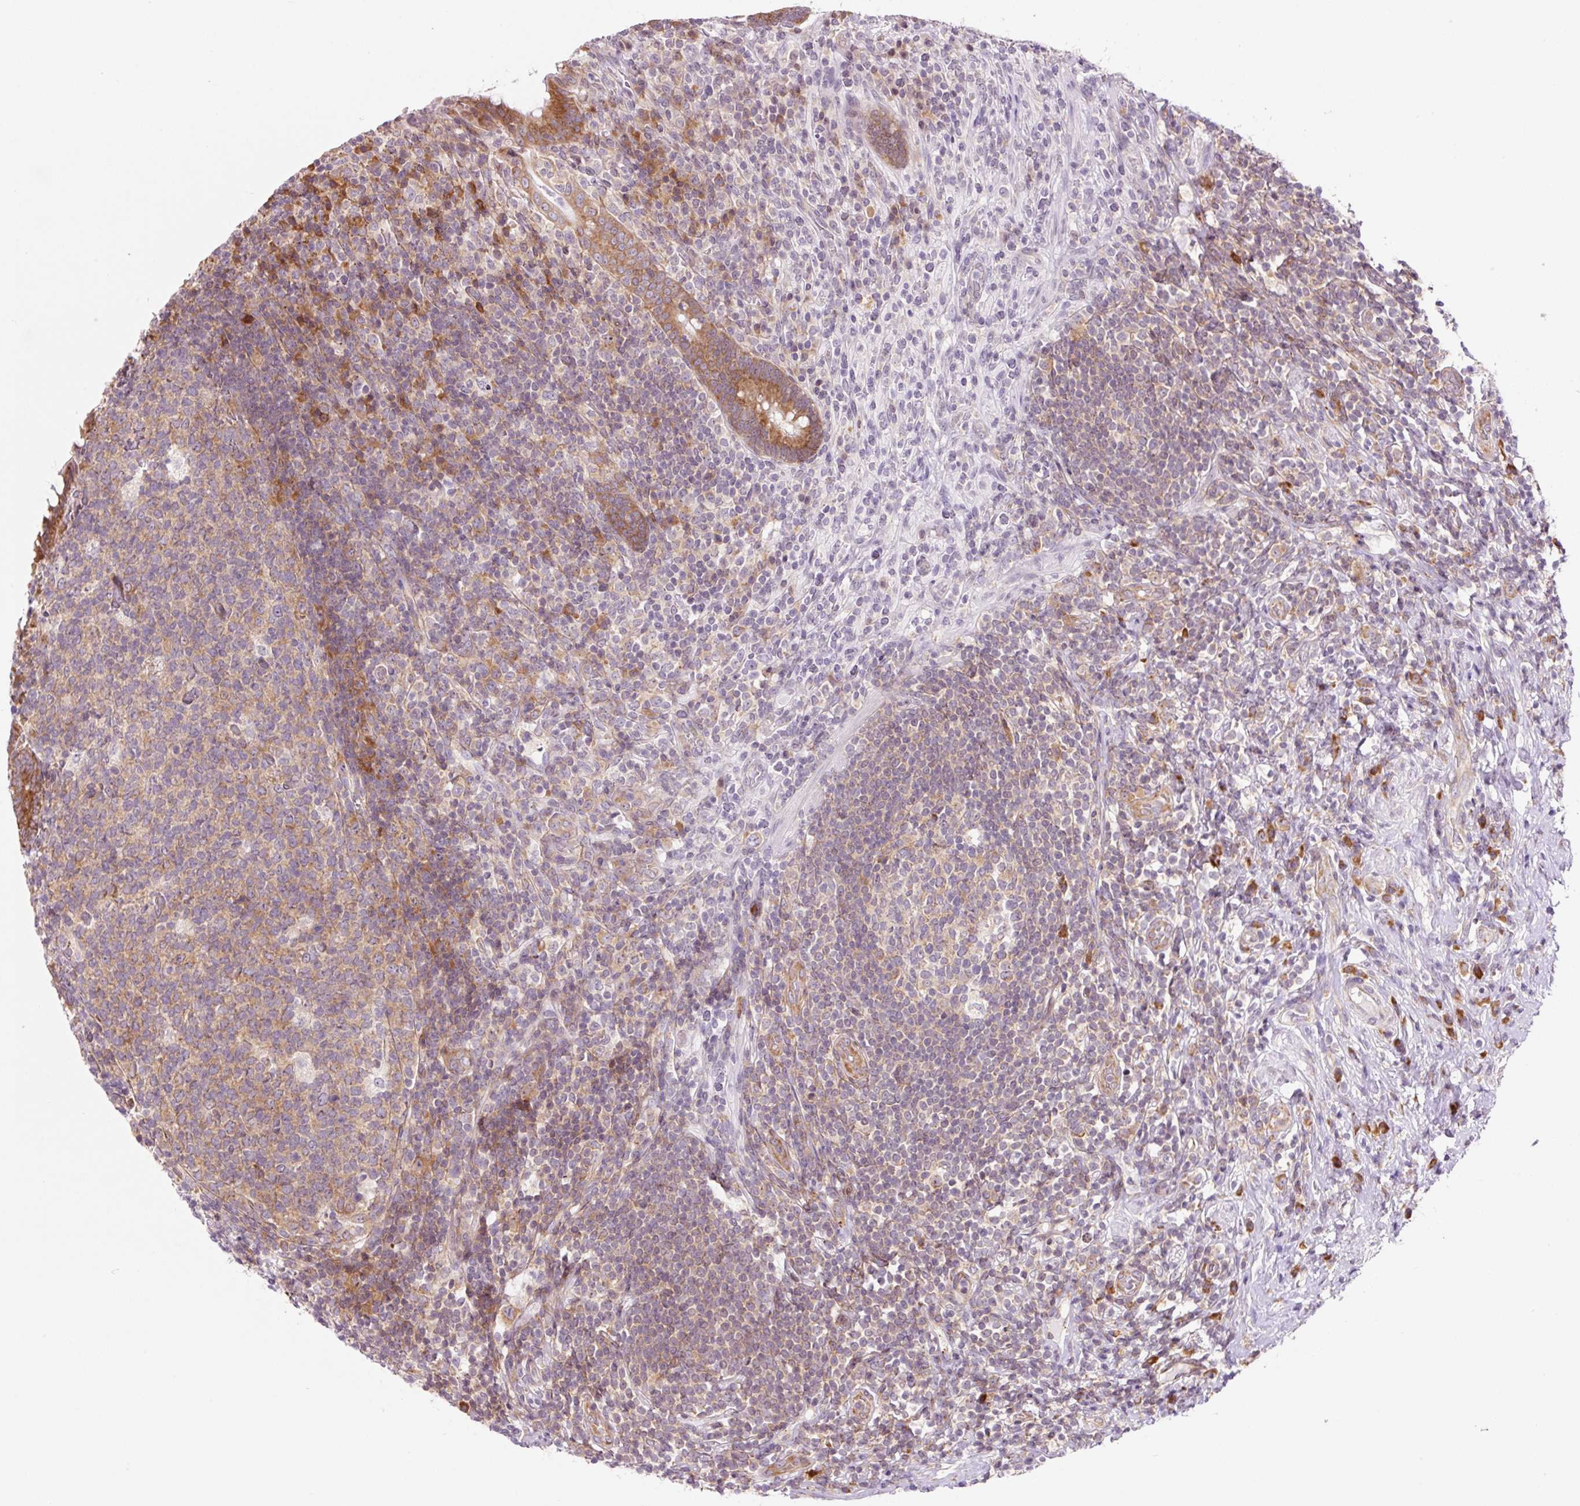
{"staining": {"intensity": "strong", "quantity": ">75%", "location": "cytoplasmic/membranous"}, "tissue": "appendix", "cell_type": "Glandular cells", "image_type": "normal", "snomed": [{"axis": "morphology", "description": "Normal tissue, NOS"}, {"axis": "topography", "description": "Appendix"}], "caption": "Human appendix stained with a brown dye displays strong cytoplasmic/membranous positive staining in about >75% of glandular cells.", "gene": "RPL41", "patient": {"sex": "female", "age": 43}}